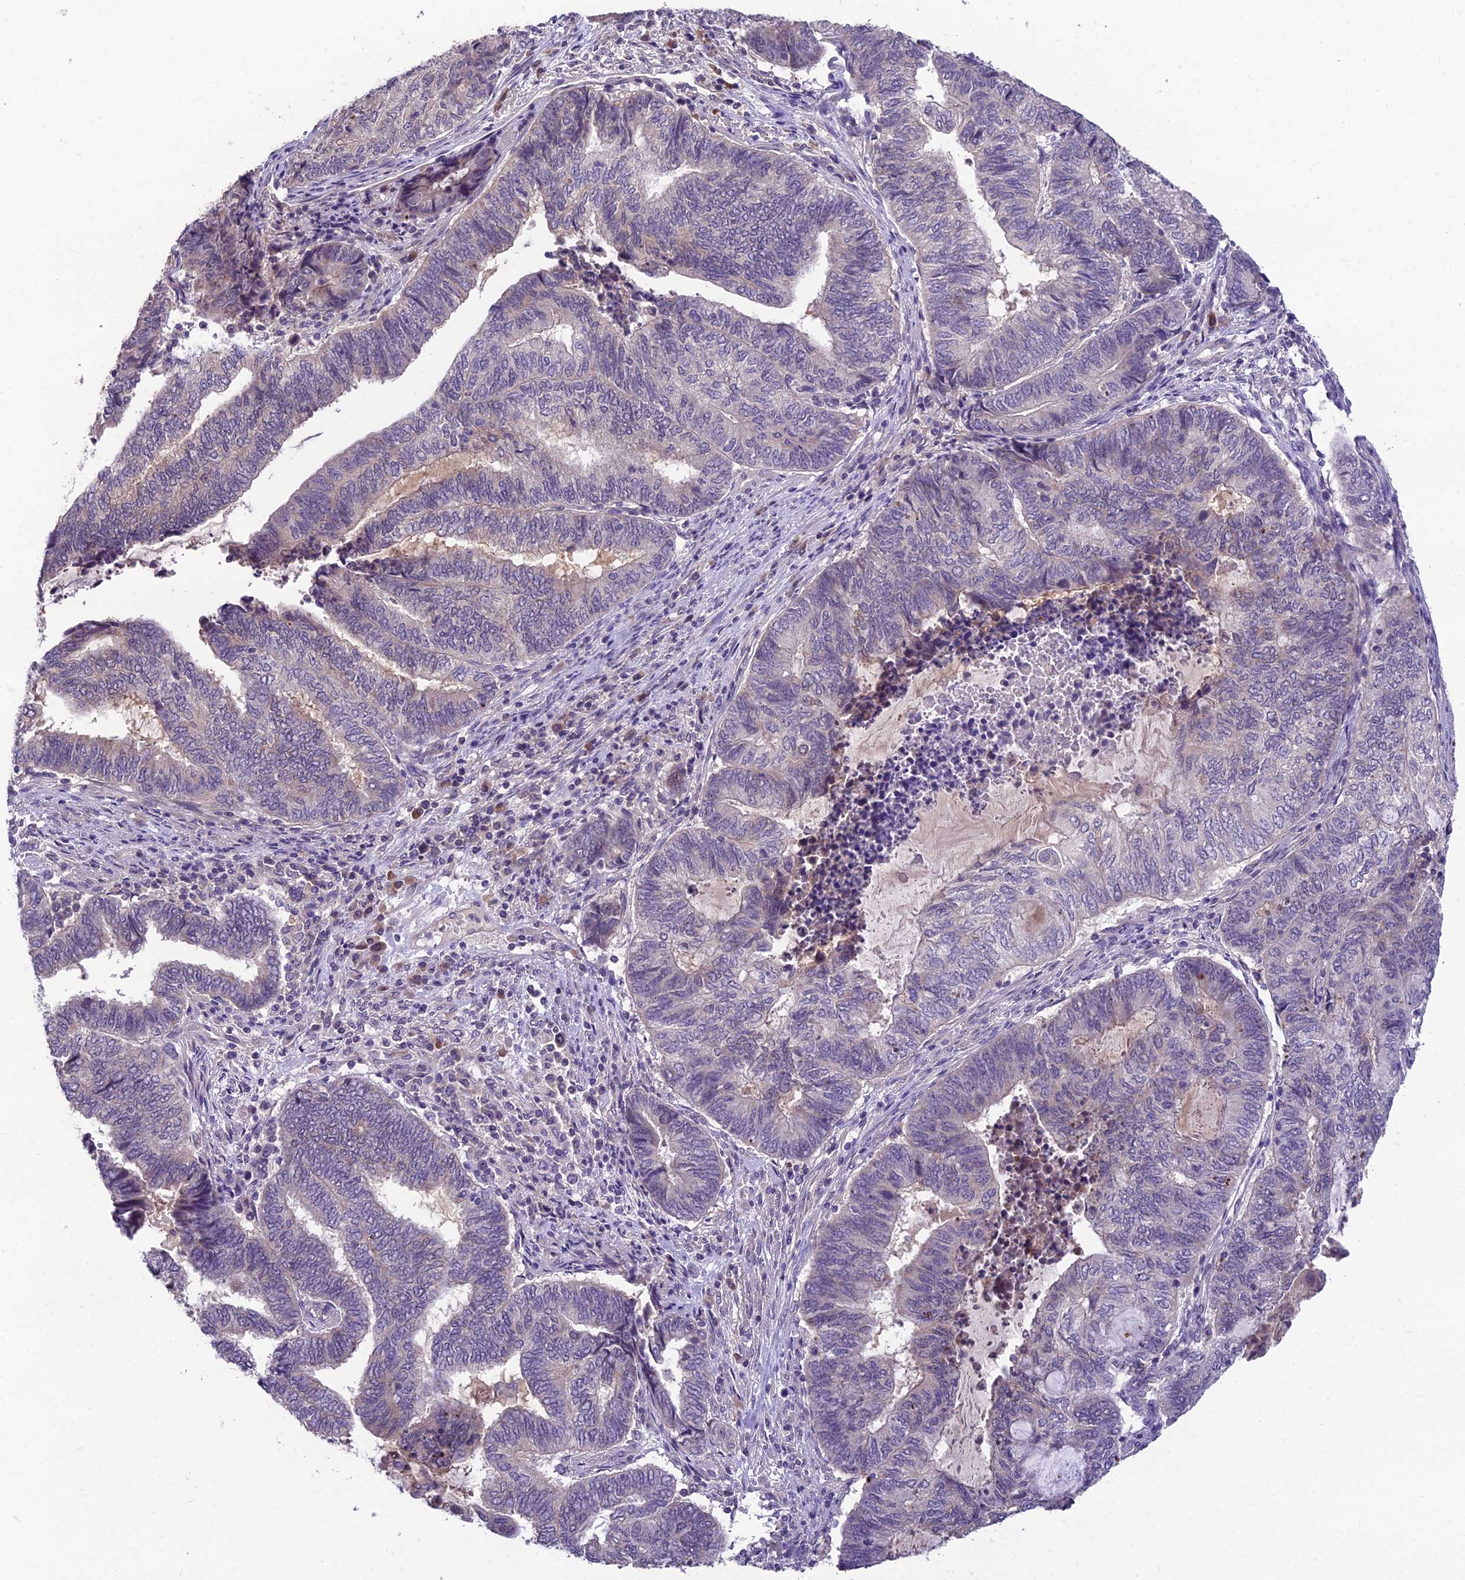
{"staining": {"intensity": "negative", "quantity": "none", "location": "none"}, "tissue": "endometrial cancer", "cell_type": "Tumor cells", "image_type": "cancer", "snomed": [{"axis": "morphology", "description": "Adenocarcinoma, NOS"}, {"axis": "topography", "description": "Uterus"}, {"axis": "topography", "description": "Endometrium"}], "caption": "Endometrial cancer (adenocarcinoma) stained for a protein using immunohistochemistry (IHC) demonstrates no expression tumor cells.", "gene": "ZNF333", "patient": {"sex": "female", "age": 70}}